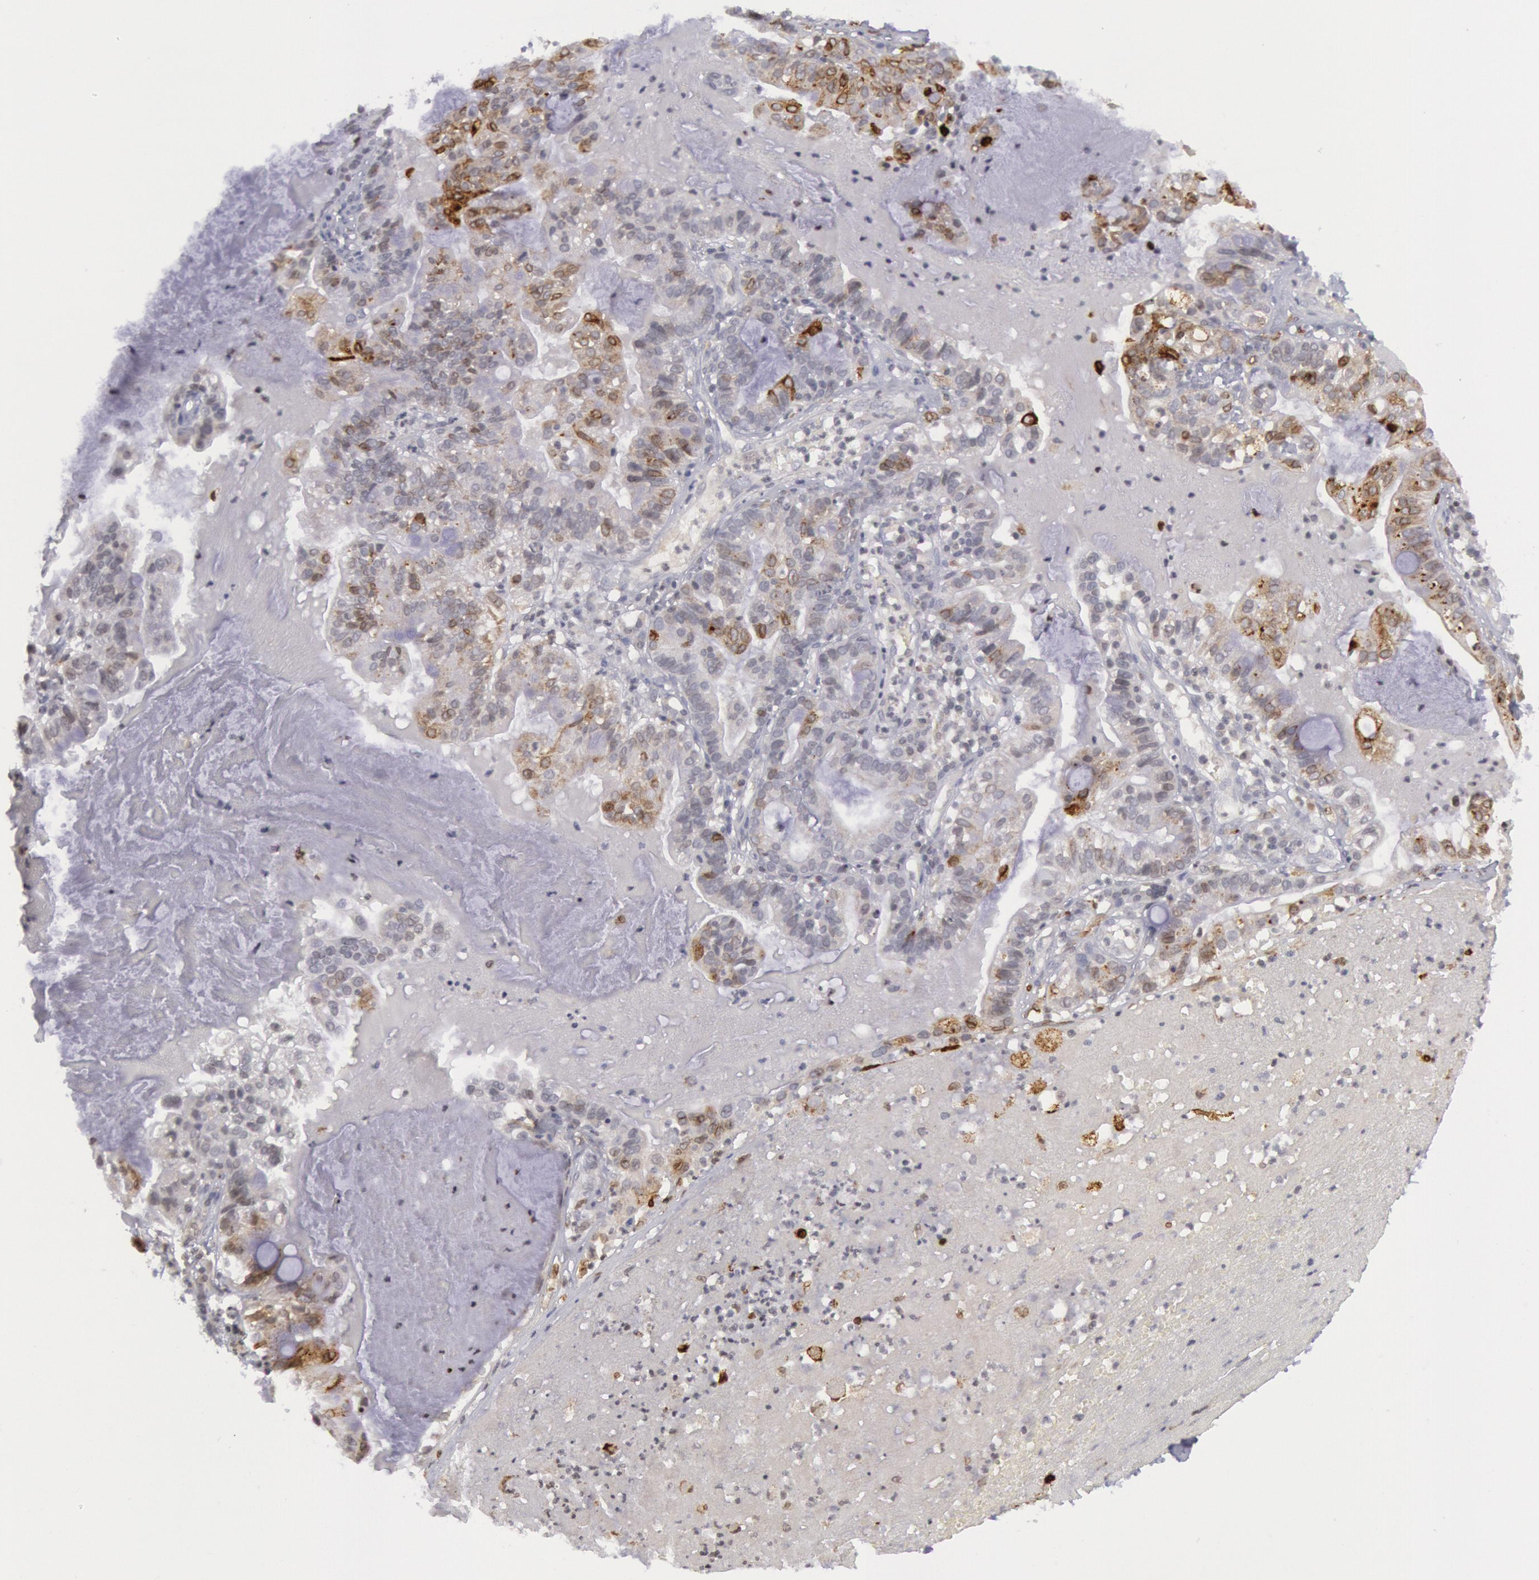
{"staining": {"intensity": "moderate", "quantity": "<25%", "location": "cytoplasmic/membranous"}, "tissue": "cervical cancer", "cell_type": "Tumor cells", "image_type": "cancer", "snomed": [{"axis": "morphology", "description": "Adenocarcinoma, NOS"}, {"axis": "topography", "description": "Cervix"}], "caption": "Cervical adenocarcinoma stained for a protein (brown) demonstrates moderate cytoplasmic/membranous positive positivity in about <25% of tumor cells.", "gene": "PTGS2", "patient": {"sex": "female", "age": 41}}